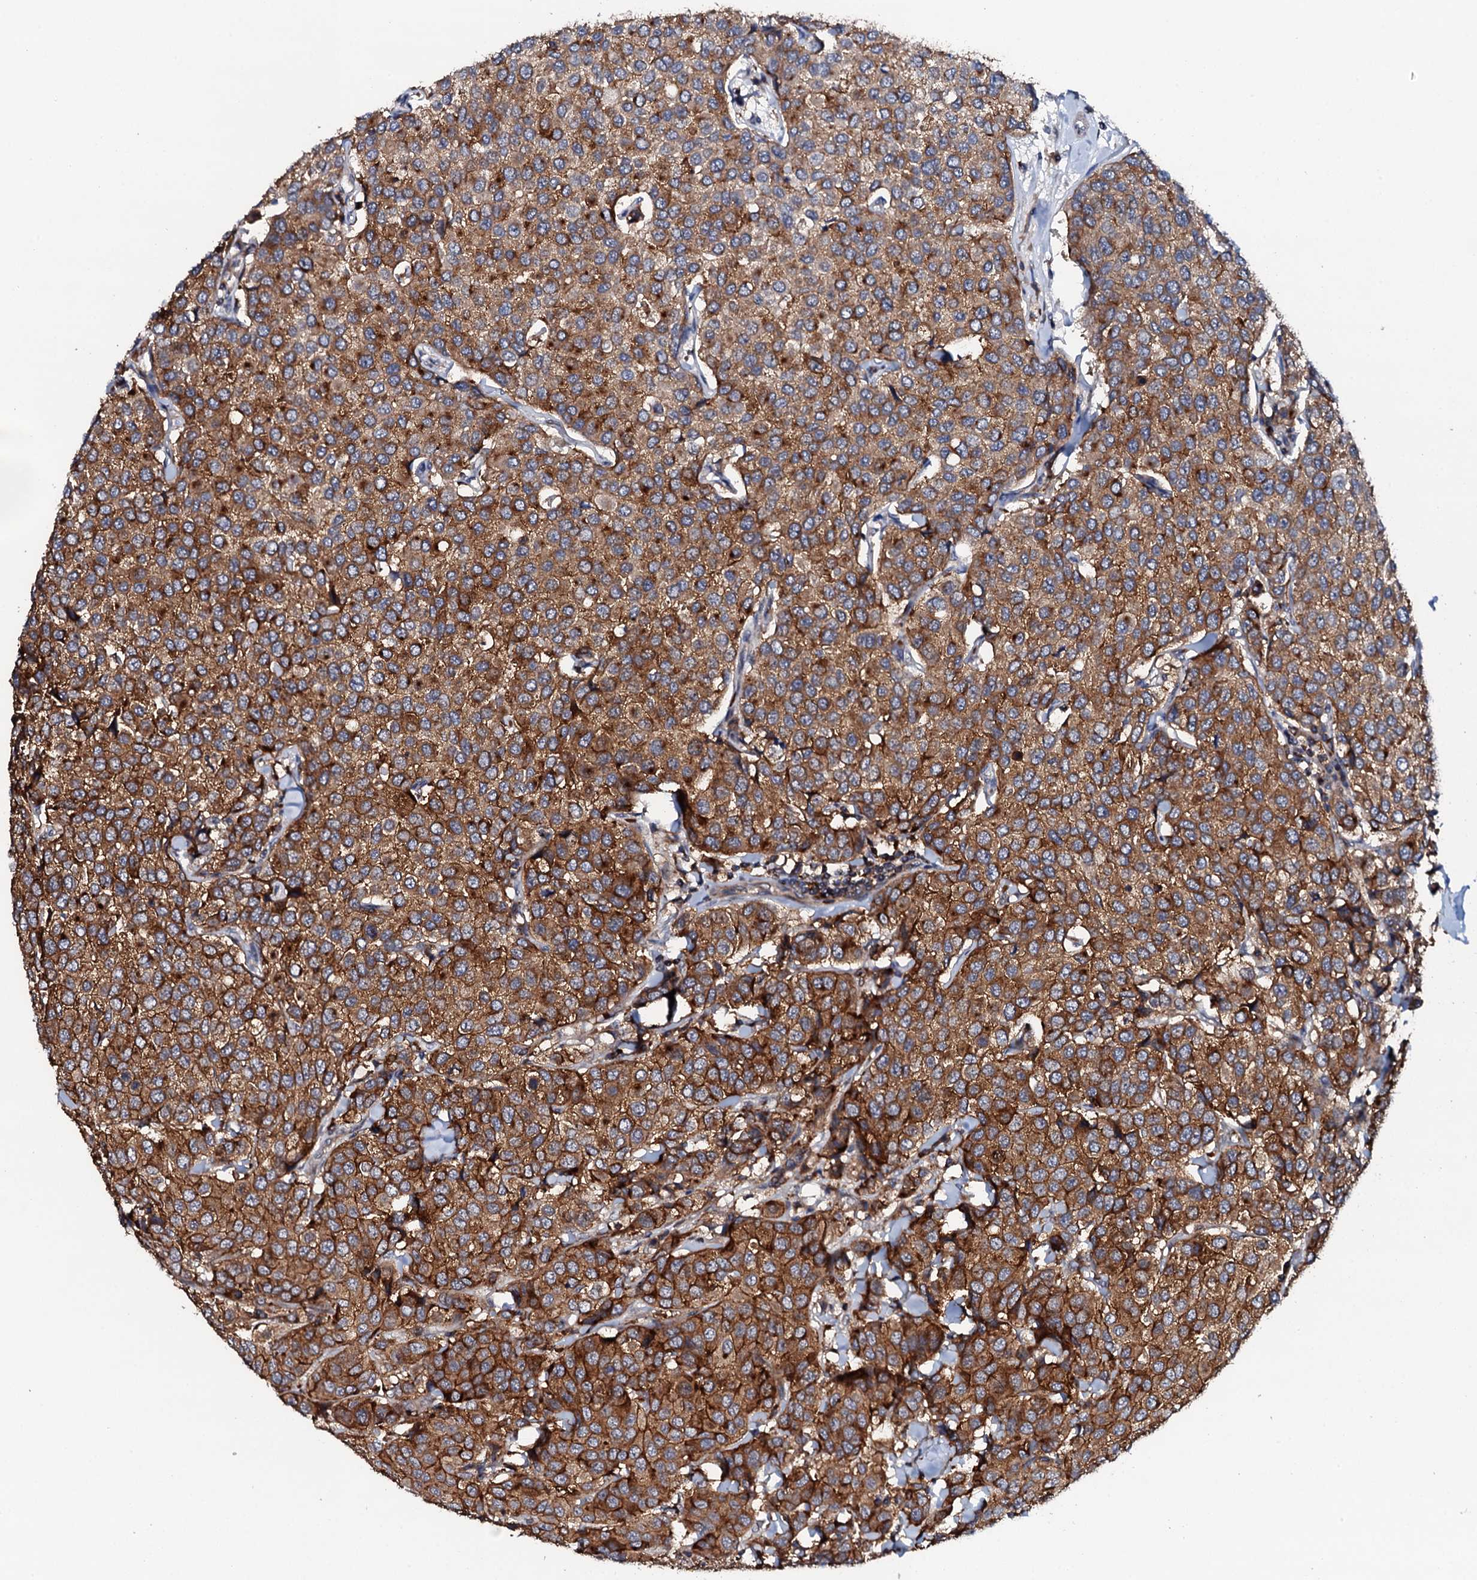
{"staining": {"intensity": "strong", "quantity": ">75%", "location": "cytoplasmic/membranous"}, "tissue": "breast cancer", "cell_type": "Tumor cells", "image_type": "cancer", "snomed": [{"axis": "morphology", "description": "Duct carcinoma"}, {"axis": "topography", "description": "Breast"}], "caption": "Strong cytoplasmic/membranous positivity for a protein is present in about >75% of tumor cells of breast infiltrating ductal carcinoma using immunohistochemistry.", "gene": "VAMP8", "patient": {"sex": "female", "age": 55}}